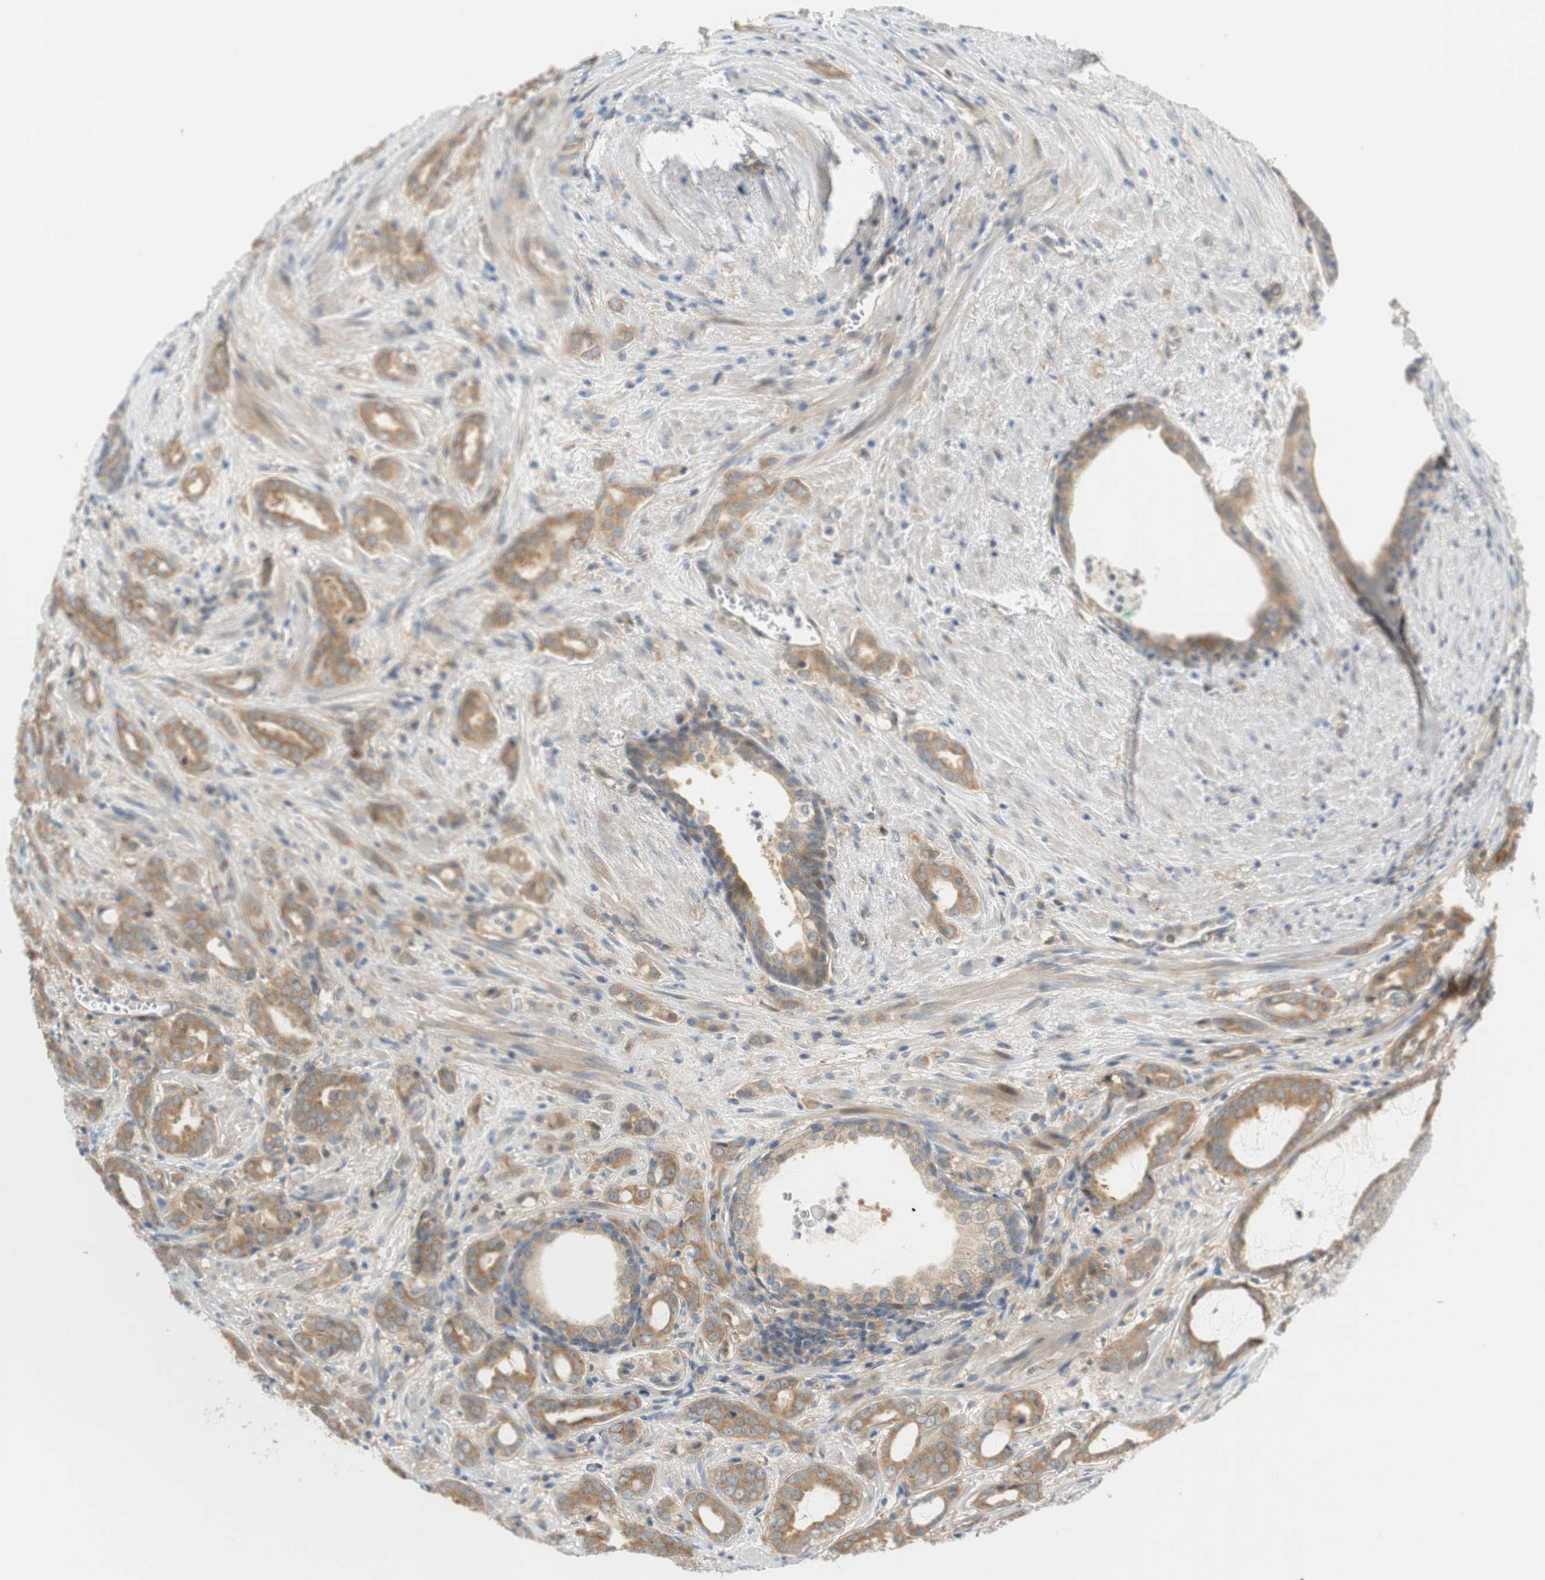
{"staining": {"intensity": "moderate", "quantity": ">75%", "location": "cytoplasmic/membranous"}, "tissue": "prostate cancer", "cell_type": "Tumor cells", "image_type": "cancer", "snomed": [{"axis": "morphology", "description": "Adenocarcinoma, High grade"}, {"axis": "topography", "description": "Prostate"}], "caption": "The histopathology image demonstrates a brown stain indicating the presence of a protein in the cytoplasmic/membranous of tumor cells in prostate cancer.", "gene": "GATD1", "patient": {"sex": "male", "age": 64}}